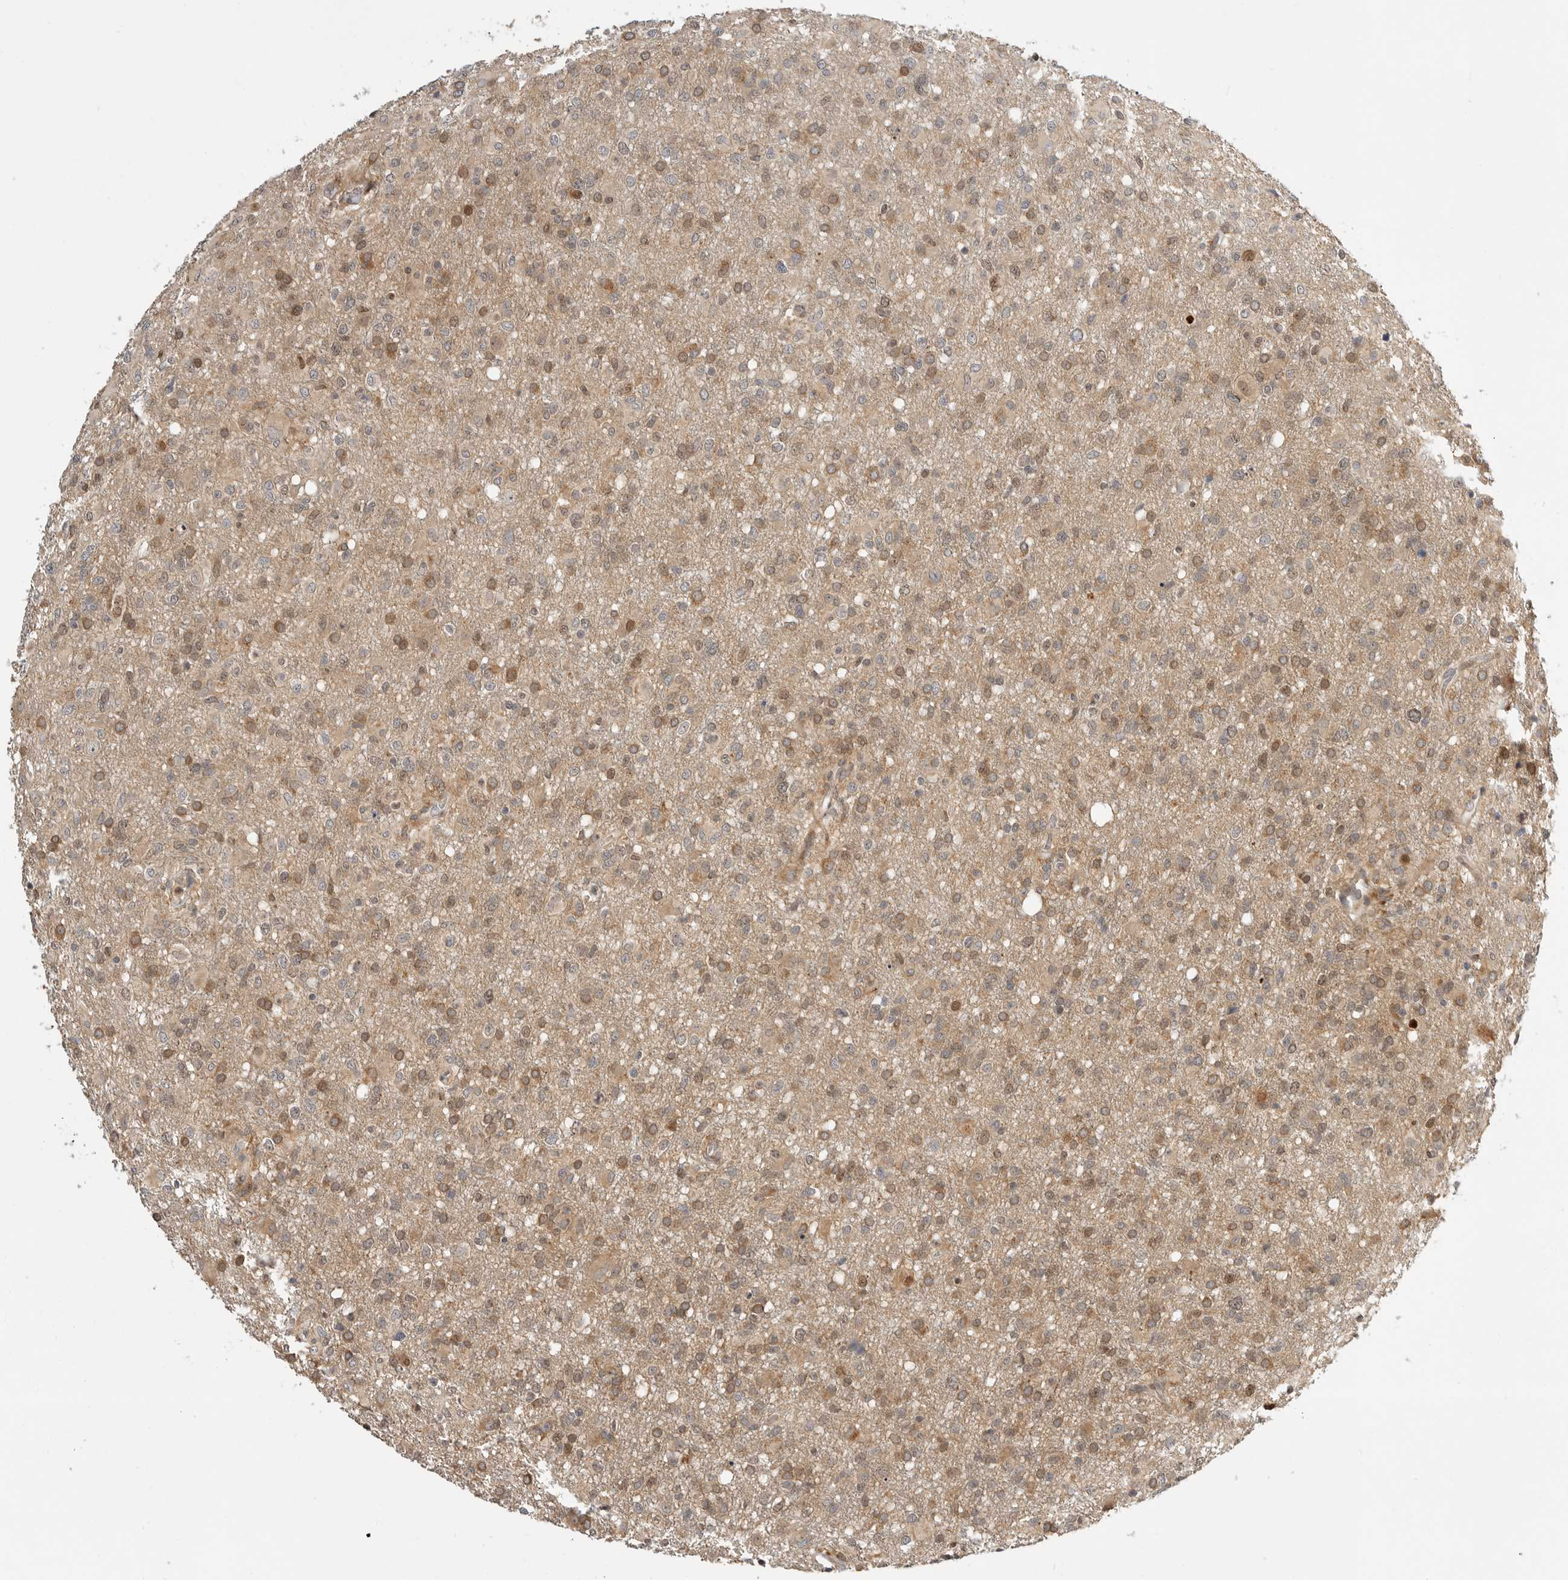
{"staining": {"intensity": "moderate", "quantity": "25%-75%", "location": "cytoplasmic/membranous"}, "tissue": "glioma", "cell_type": "Tumor cells", "image_type": "cancer", "snomed": [{"axis": "morphology", "description": "Glioma, malignant, High grade"}, {"axis": "topography", "description": "Brain"}], "caption": "Tumor cells reveal medium levels of moderate cytoplasmic/membranous expression in about 25%-75% of cells in human glioma.", "gene": "CSNK1G3", "patient": {"sex": "female", "age": 57}}